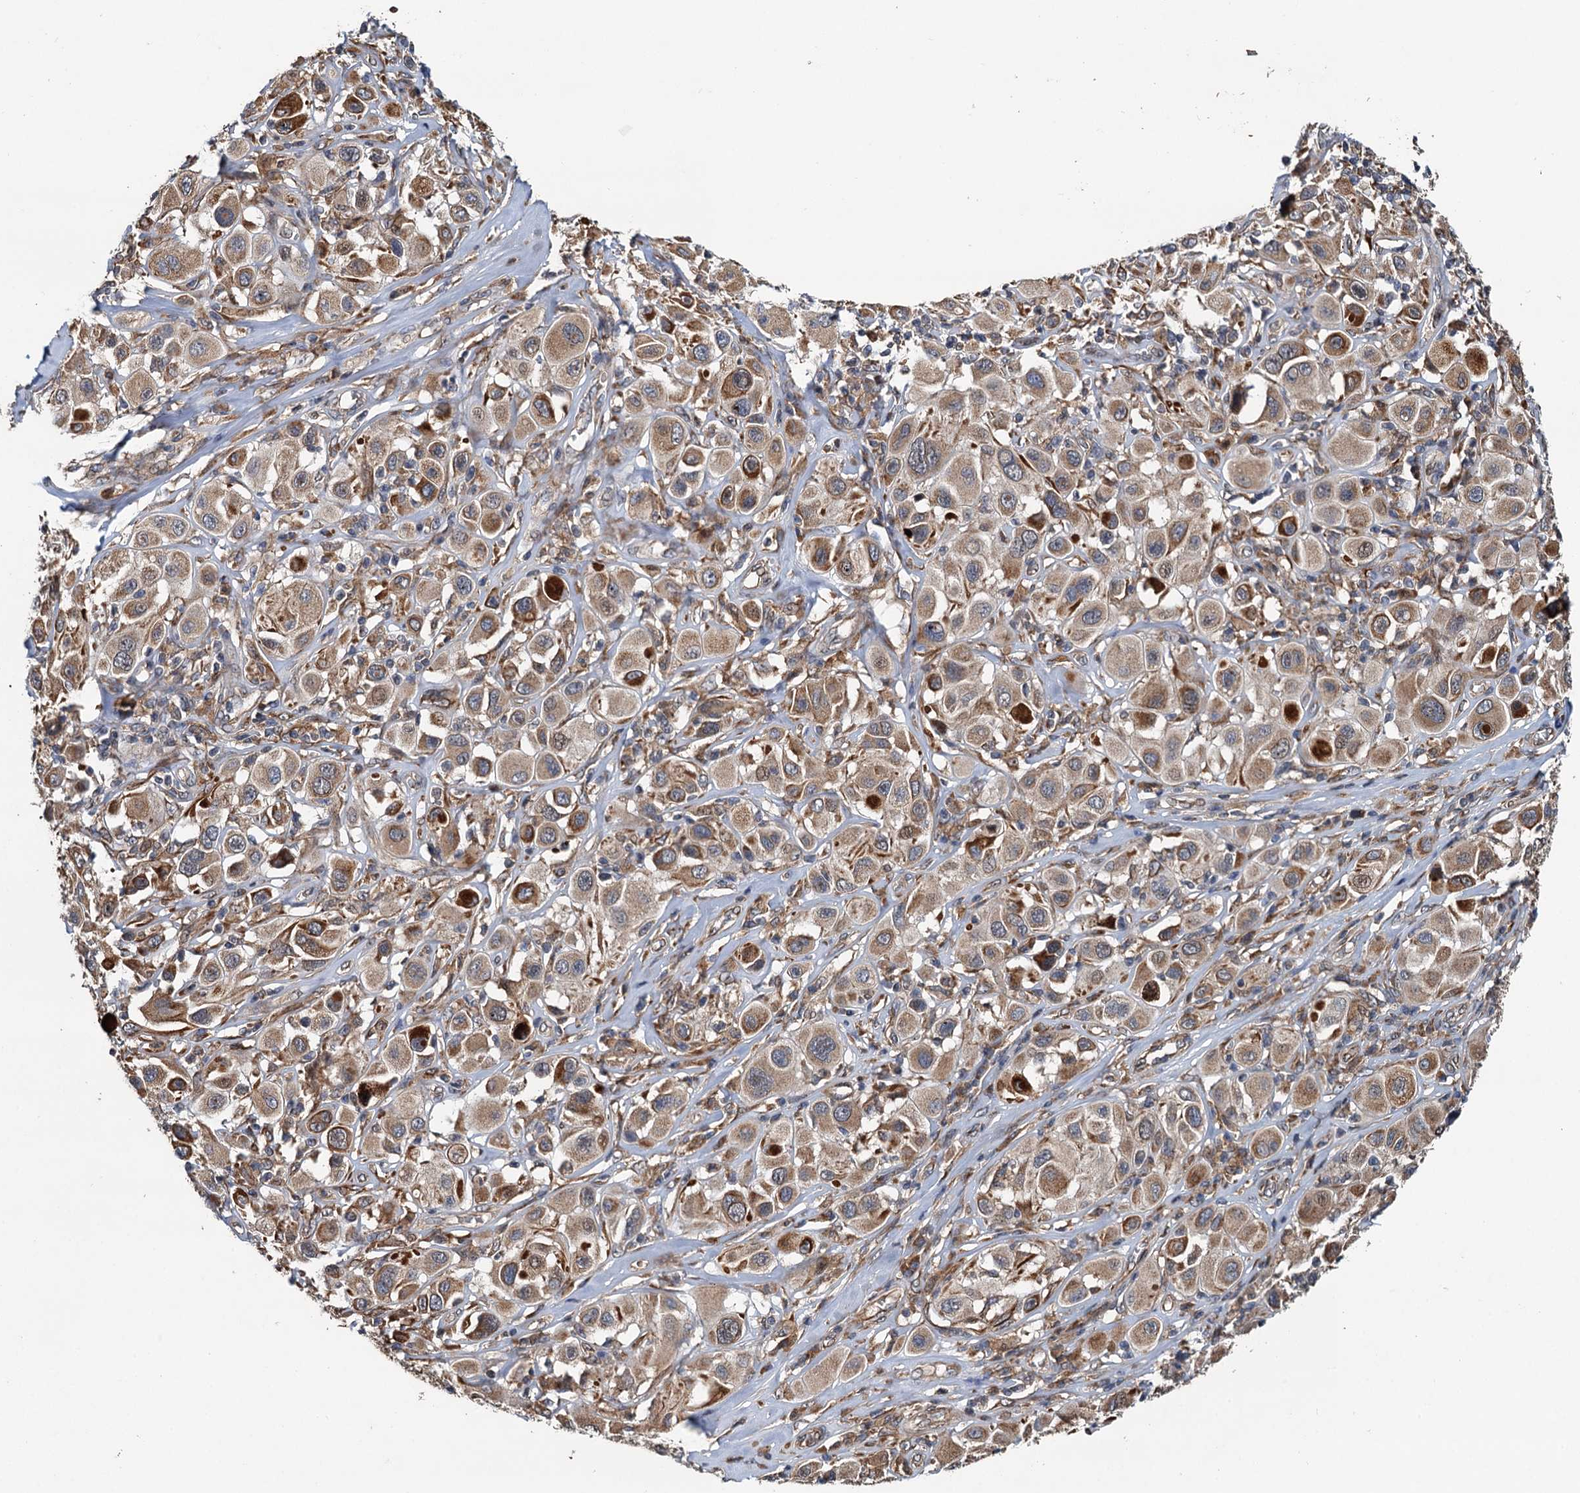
{"staining": {"intensity": "weak", "quantity": ">75%", "location": "cytoplasmic/membranous"}, "tissue": "melanoma", "cell_type": "Tumor cells", "image_type": "cancer", "snomed": [{"axis": "morphology", "description": "Malignant melanoma, Metastatic site"}, {"axis": "topography", "description": "Skin"}], "caption": "Immunohistochemical staining of human malignant melanoma (metastatic site) demonstrates low levels of weak cytoplasmic/membranous protein staining in approximately >75% of tumor cells. (brown staining indicates protein expression, while blue staining denotes nuclei).", "gene": "LRRK2", "patient": {"sex": "male", "age": 41}}